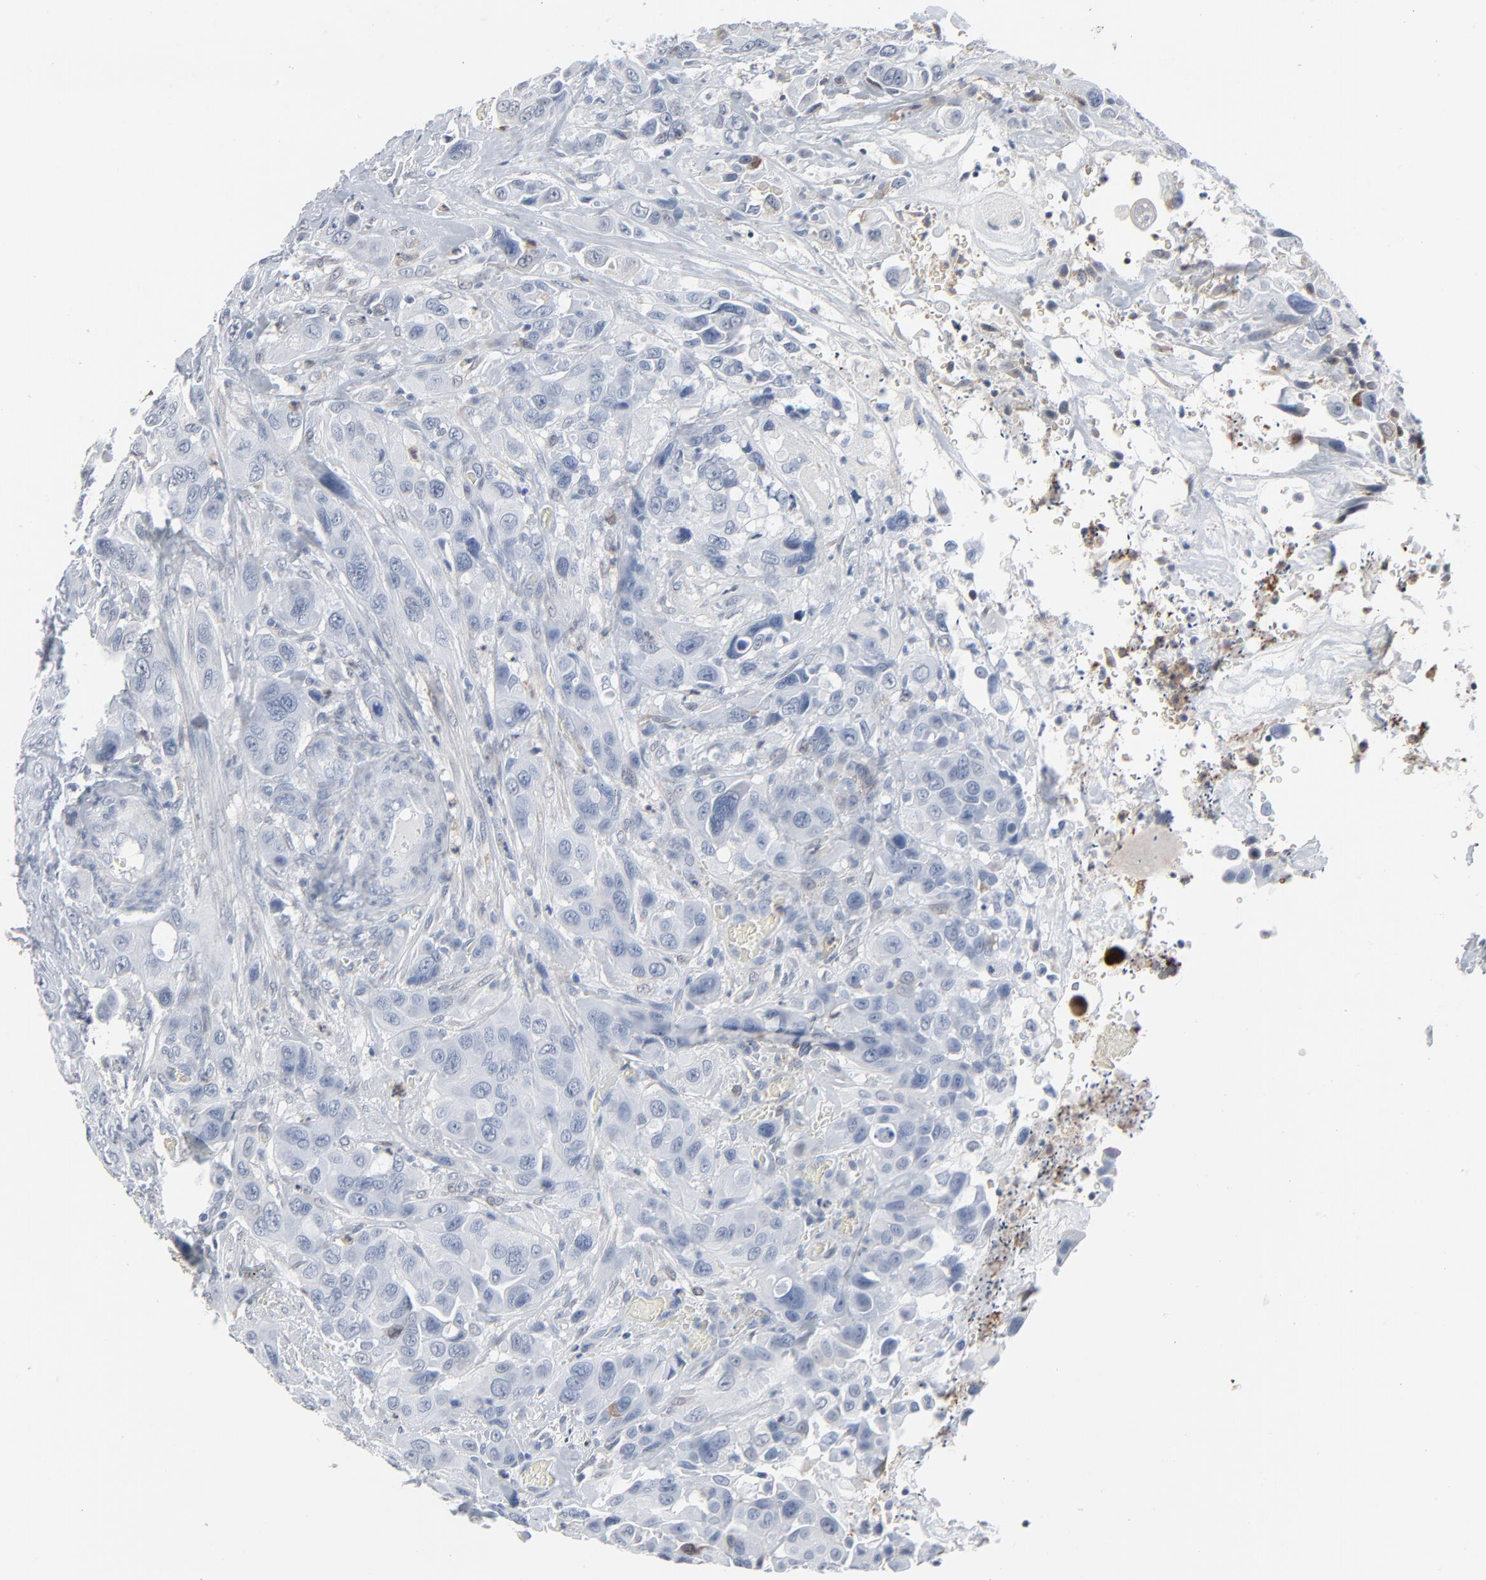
{"staining": {"intensity": "negative", "quantity": "none", "location": "none"}, "tissue": "urothelial cancer", "cell_type": "Tumor cells", "image_type": "cancer", "snomed": [{"axis": "morphology", "description": "Urothelial carcinoma, High grade"}, {"axis": "topography", "description": "Urinary bladder"}], "caption": "Urothelial cancer stained for a protein using IHC reveals no expression tumor cells.", "gene": "PHGDH", "patient": {"sex": "male", "age": 73}}